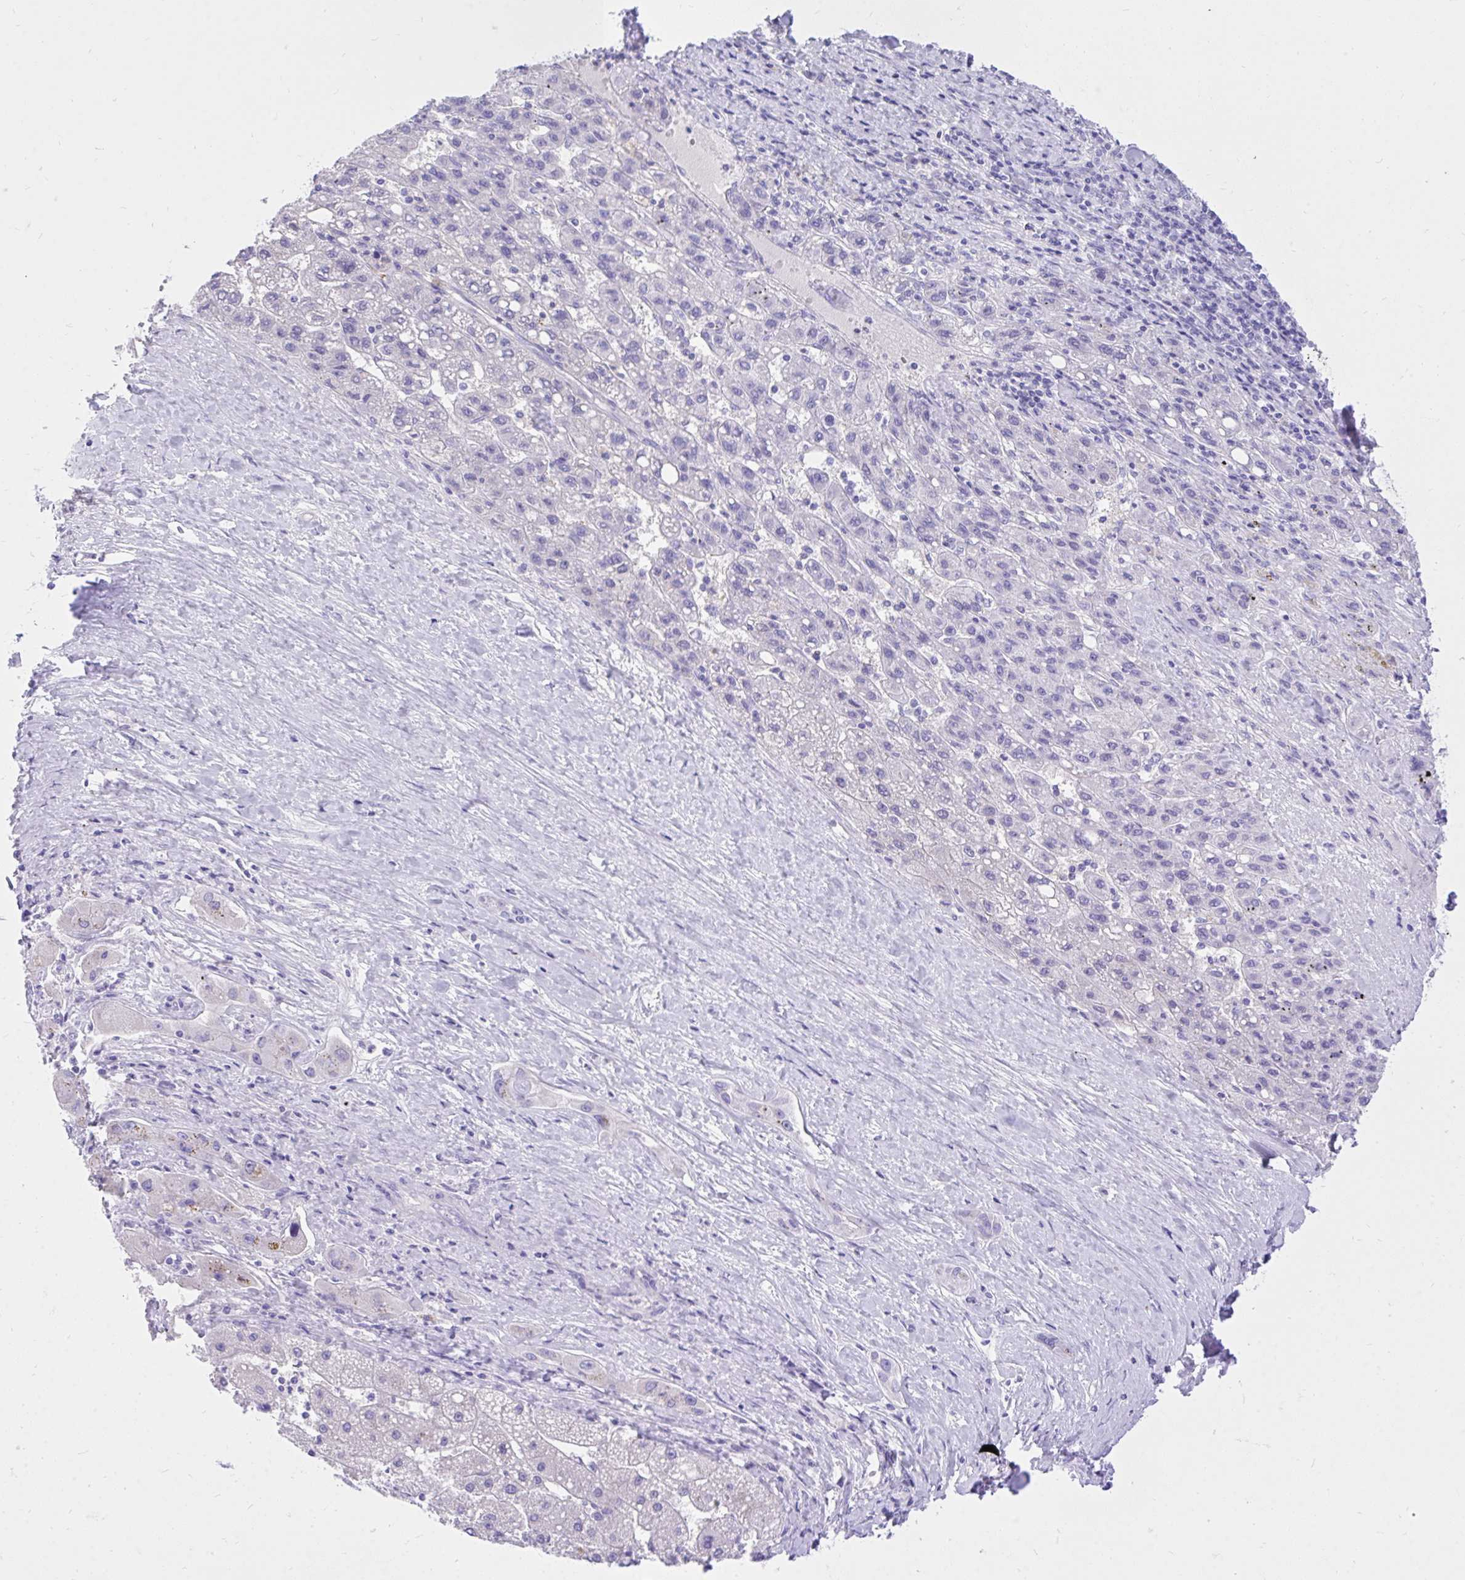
{"staining": {"intensity": "negative", "quantity": "none", "location": "none"}, "tissue": "liver cancer", "cell_type": "Tumor cells", "image_type": "cancer", "snomed": [{"axis": "morphology", "description": "Carcinoma, Hepatocellular, NOS"}, {"axis": "topography", "description": "Liver"}], "caption": "High power microscopy histopathology image of an immunohistochemistry histopathology image of liver cancer (hepatocellular carcinoma), revealing no significant positivity in tumor cells.", "gene": "MON1A", "patient": {"sex": "female", "age": 82}}